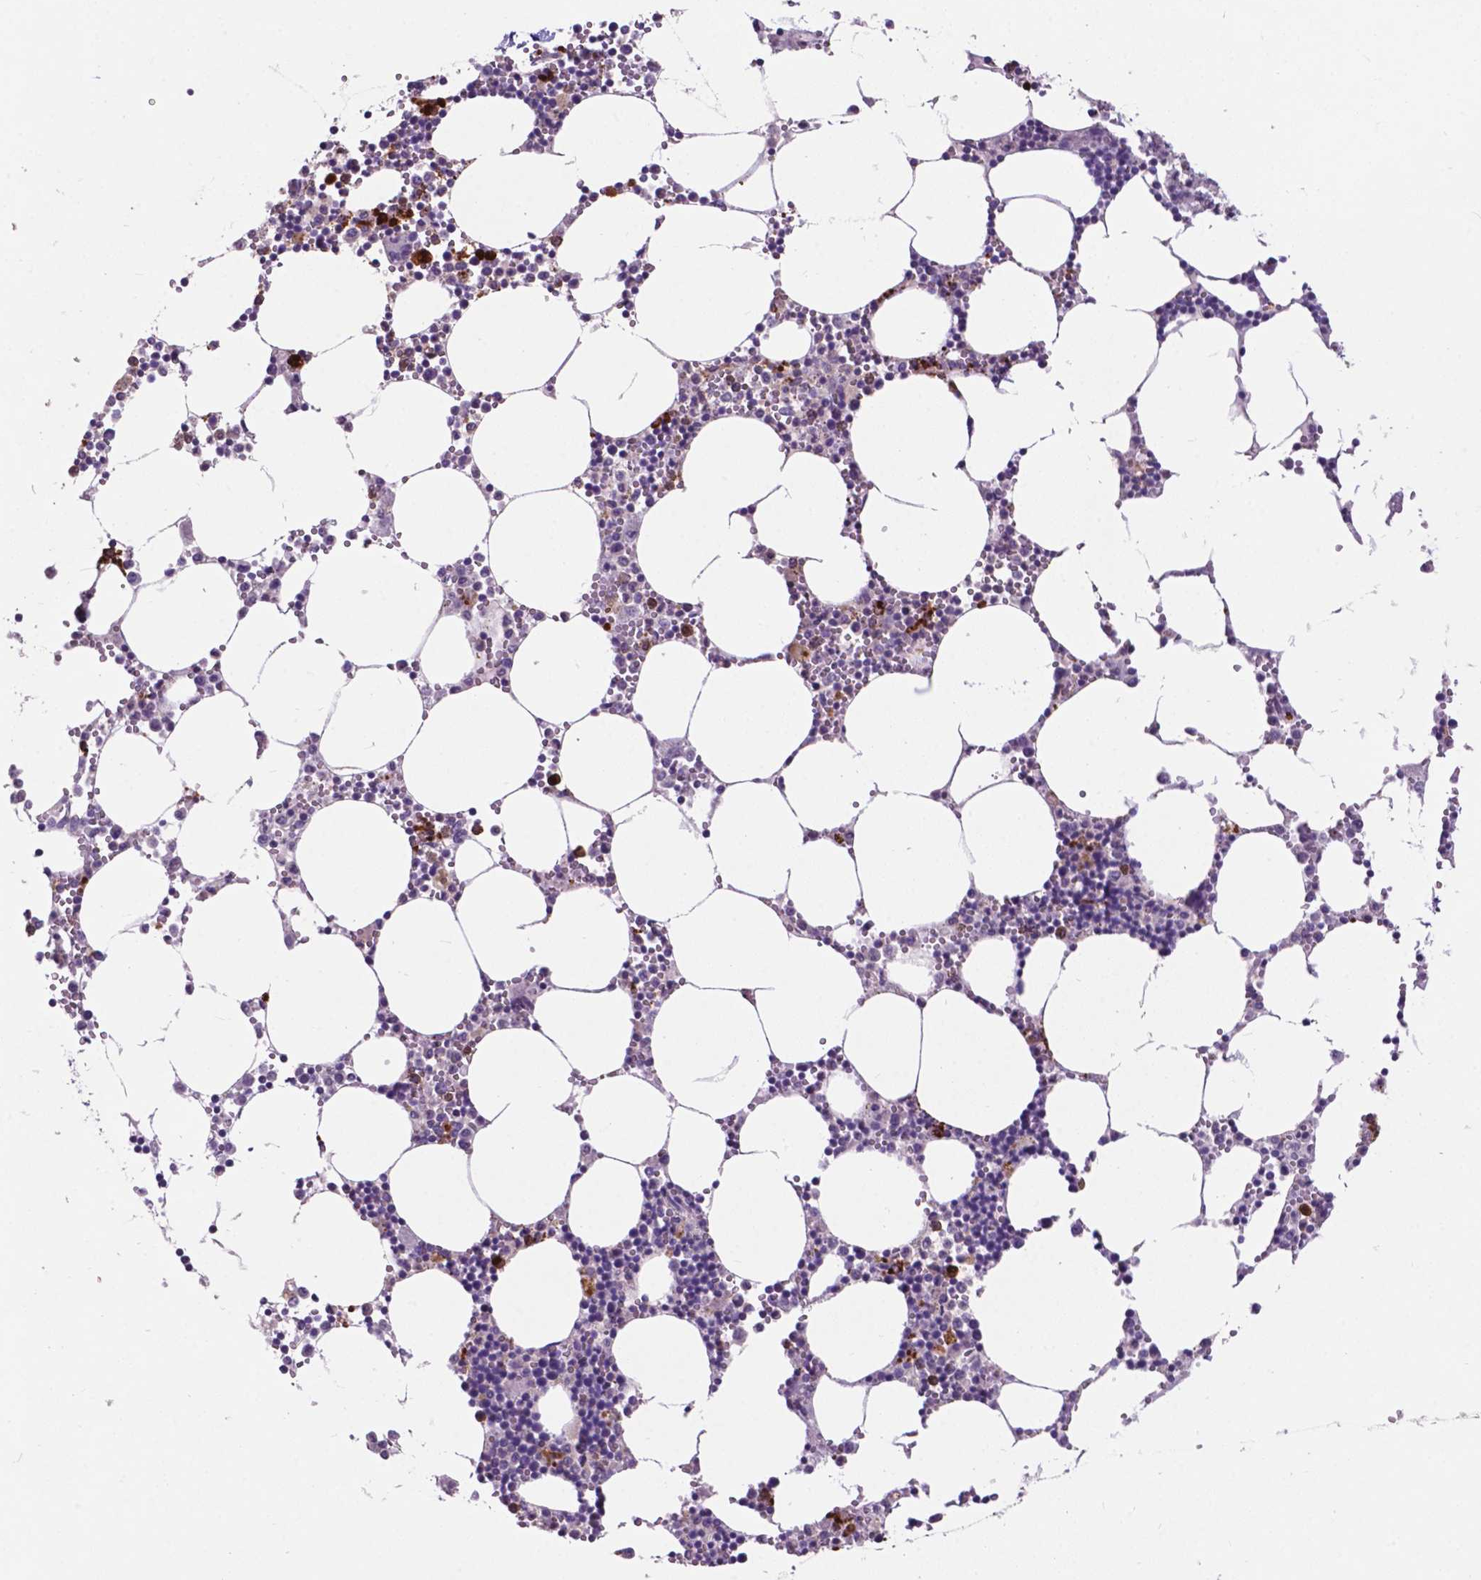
{"staining": {"intensity": "strong", "quantity": "<25%", "location": "cytoplasmic/membranous"}, "tissue": "bone marrow", "cell_type": "Hematopoietic cells", "image_type": "normal", "snomed": [{"axis": "morphology", "description": "Normal tissue, NOS"}, {"axis": "topography", "description": "Bone marrow"}], "caption": "High-magnification brightfield microscopy of unremarkable bone marrow stained with DAB (3,3'-diaminobenzidine) (brown) and counterstained with hematoxylin (blue). hematopoietic cells exhibit strong cytoplasmic/membranous staining is present in about<25% of cells. The staining was performed using DAB (3,3'-diaminobenzidine) to visualize the protein expression in brown, while the nuclei were stained in blue with hematoxylin (Magnification: 20x).", "gene": "PLSCR1", "patient": {"sex": "male", "age": 54}}